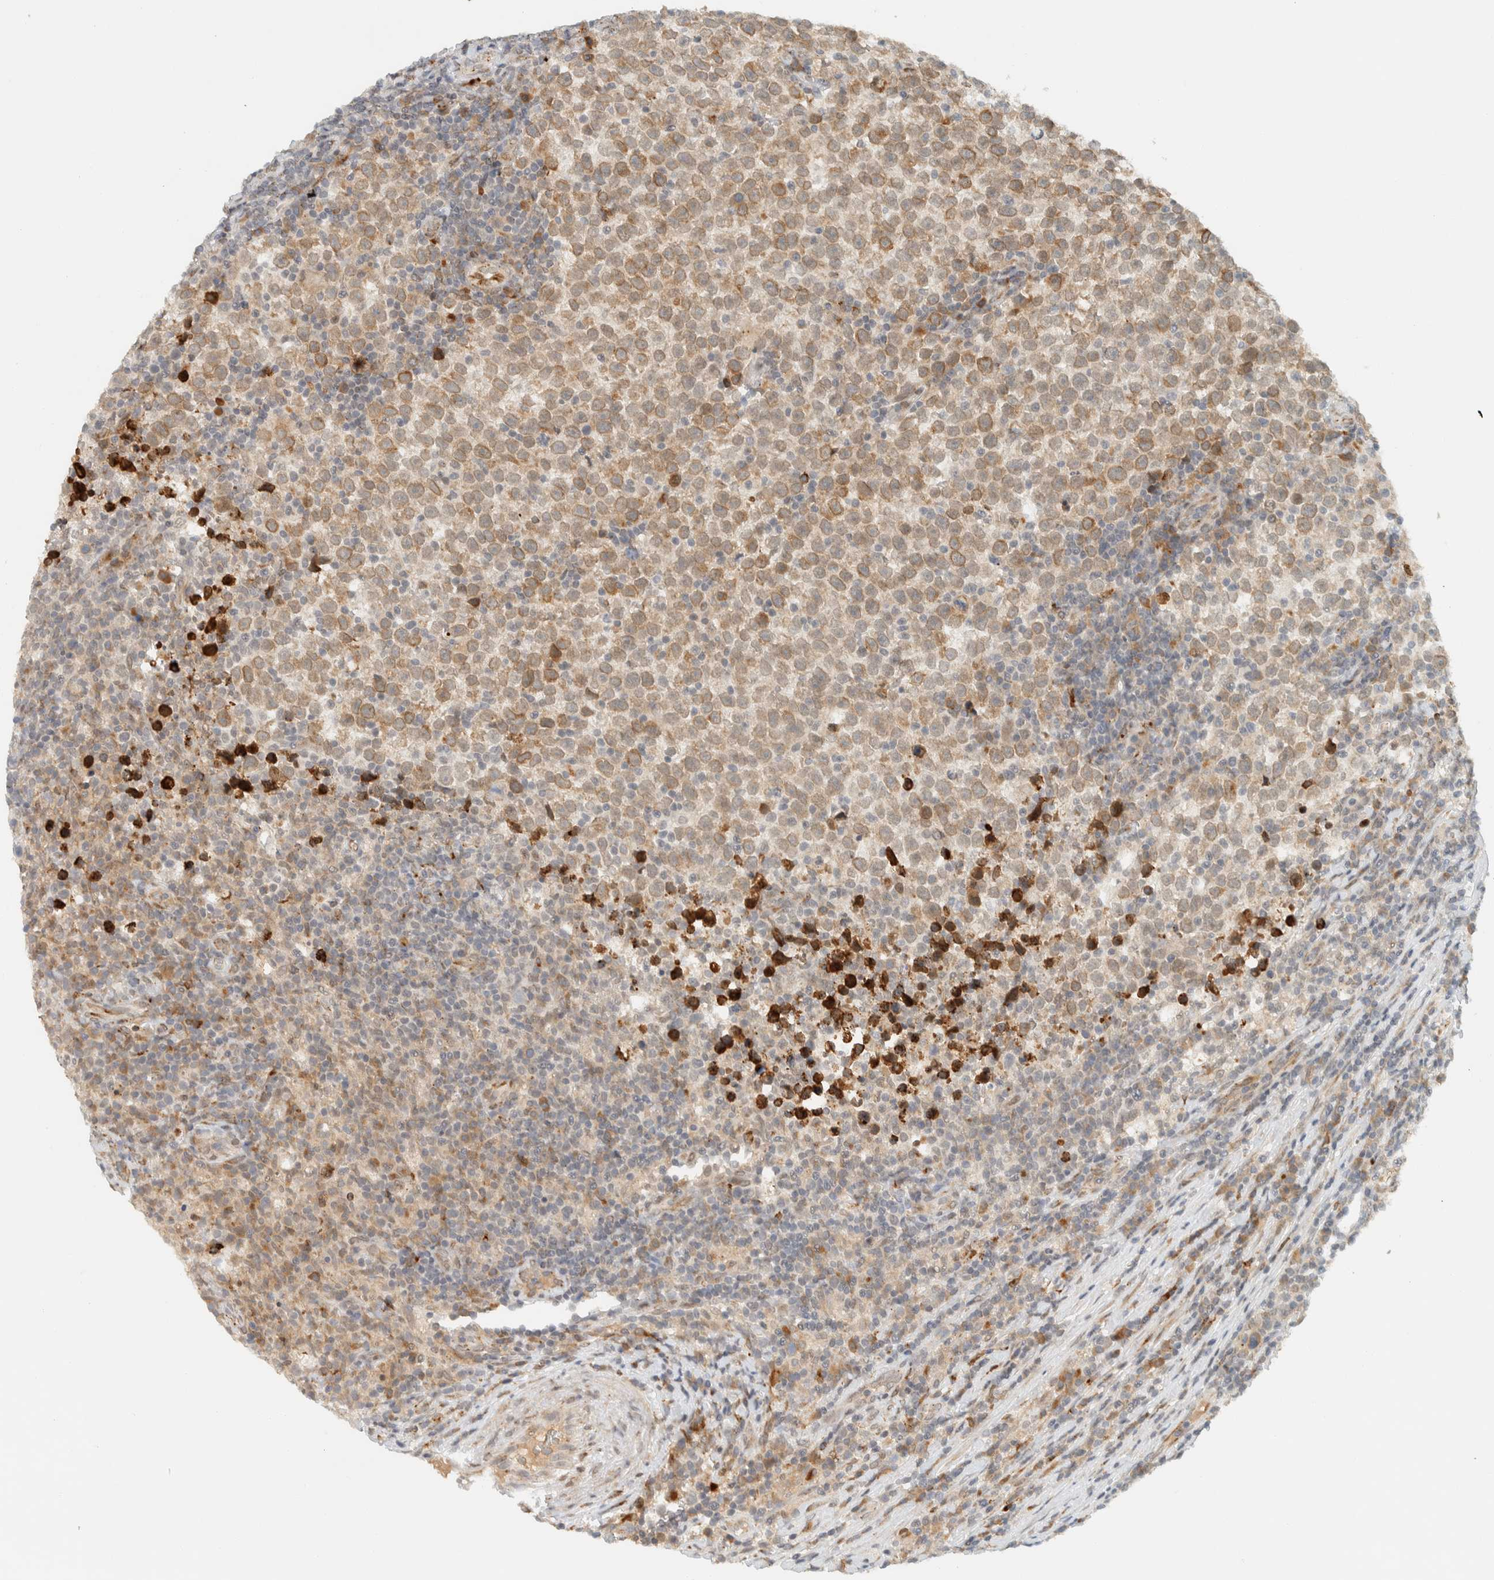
{"staining": {"intensity": "moderate", "quantity": ">75%", "location": "cytoplasmic/membranous"}, "tissue": "testis cancer", "cell_type": "Tumor cells", "image_type": "cancer", "snomed": [{"axis": "morphology", "description": "Normal tissue, NOS"}, {"axis": "morphology", "description": "Seminoma, NOS"}, {"axis": "topography", "description": "Testis"}], "caption": "Testis cancer stained for a protein reveals moderate cytoplasmic/membranous positivity in tumor cells.", "gene": "ITPRID1", "patient": {"sex": "male", "age": 43}}